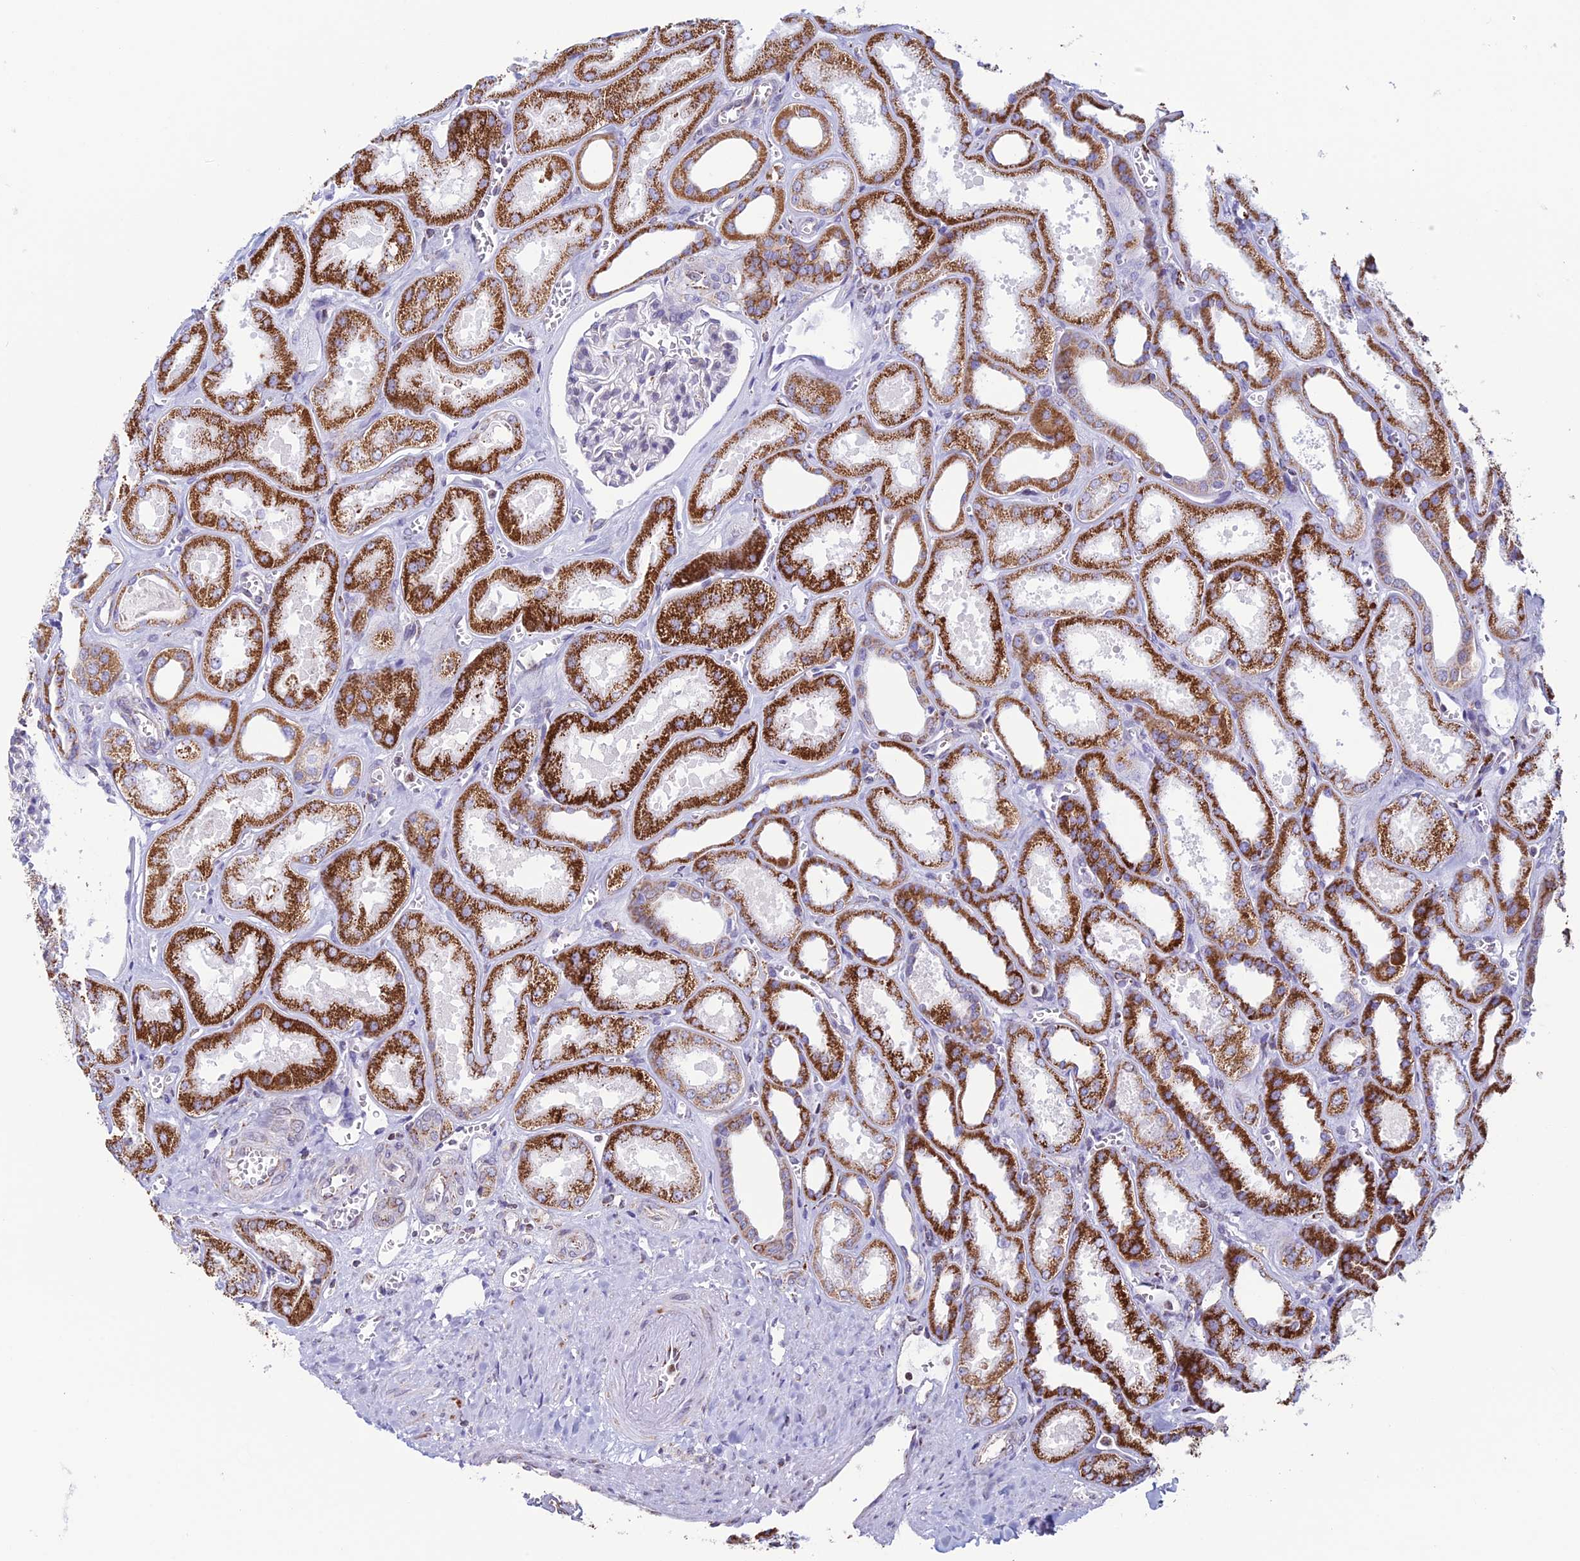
{"staining": {"intensity": "negative", "quantity": "none", "location": "none"}, "tissue": "kidney", "cell_type": "Cells in glomeruli", "image_type": "normal", "snomed": [{"axis": "morphology", "description": "Normal tissue, NOS"}, {"axis": "morphology", "description": "Adenocarcinoma, NOS"}, {"axis": "topography", "description": "Kidney"}], "caption": "Immunohistochemical staining of normal human kidney demonstrates no significant positivity in cells in glomeruli.", "gene": "ZNG1A", "patient": {"sex": "female", "age": 68}}